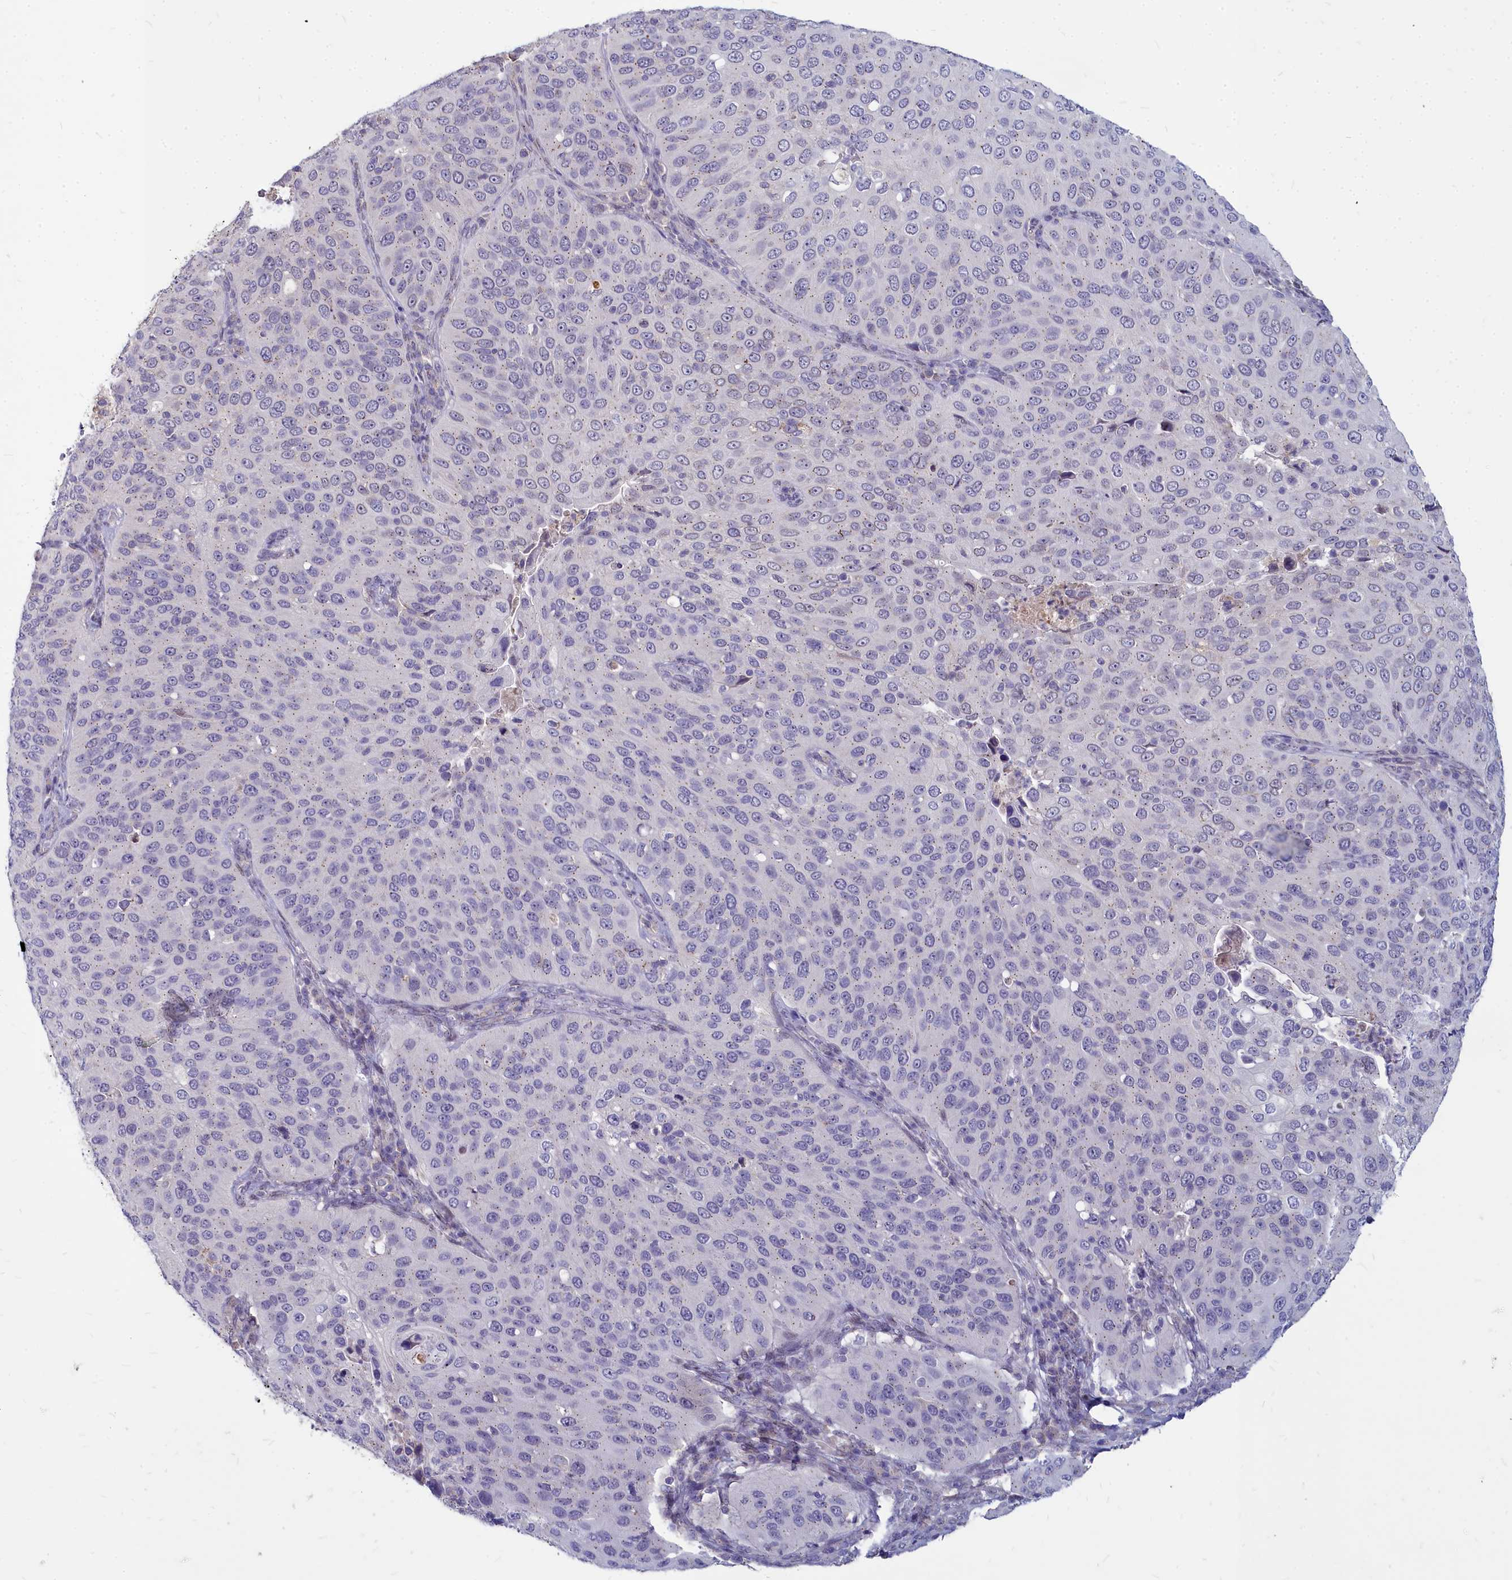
{"staining": {"intensity": "negative", "quantity": "none", "location": "none"}, "tissue": "cervical cancer", "cell_type": "Tumor cells", "image_type": "cancer", "snomed": [{"axis": "morphology", "description": "Squamous cell carcinoma, NOS"}, {"axis": "topography", "description": "Cervix"}], "caption": "Tumor cells are negative for brown protein staining in cervical cancer (squamous cell carcinoma).", "gene": "NOXA1", "patient": {"sex": "female", "age": 36}}